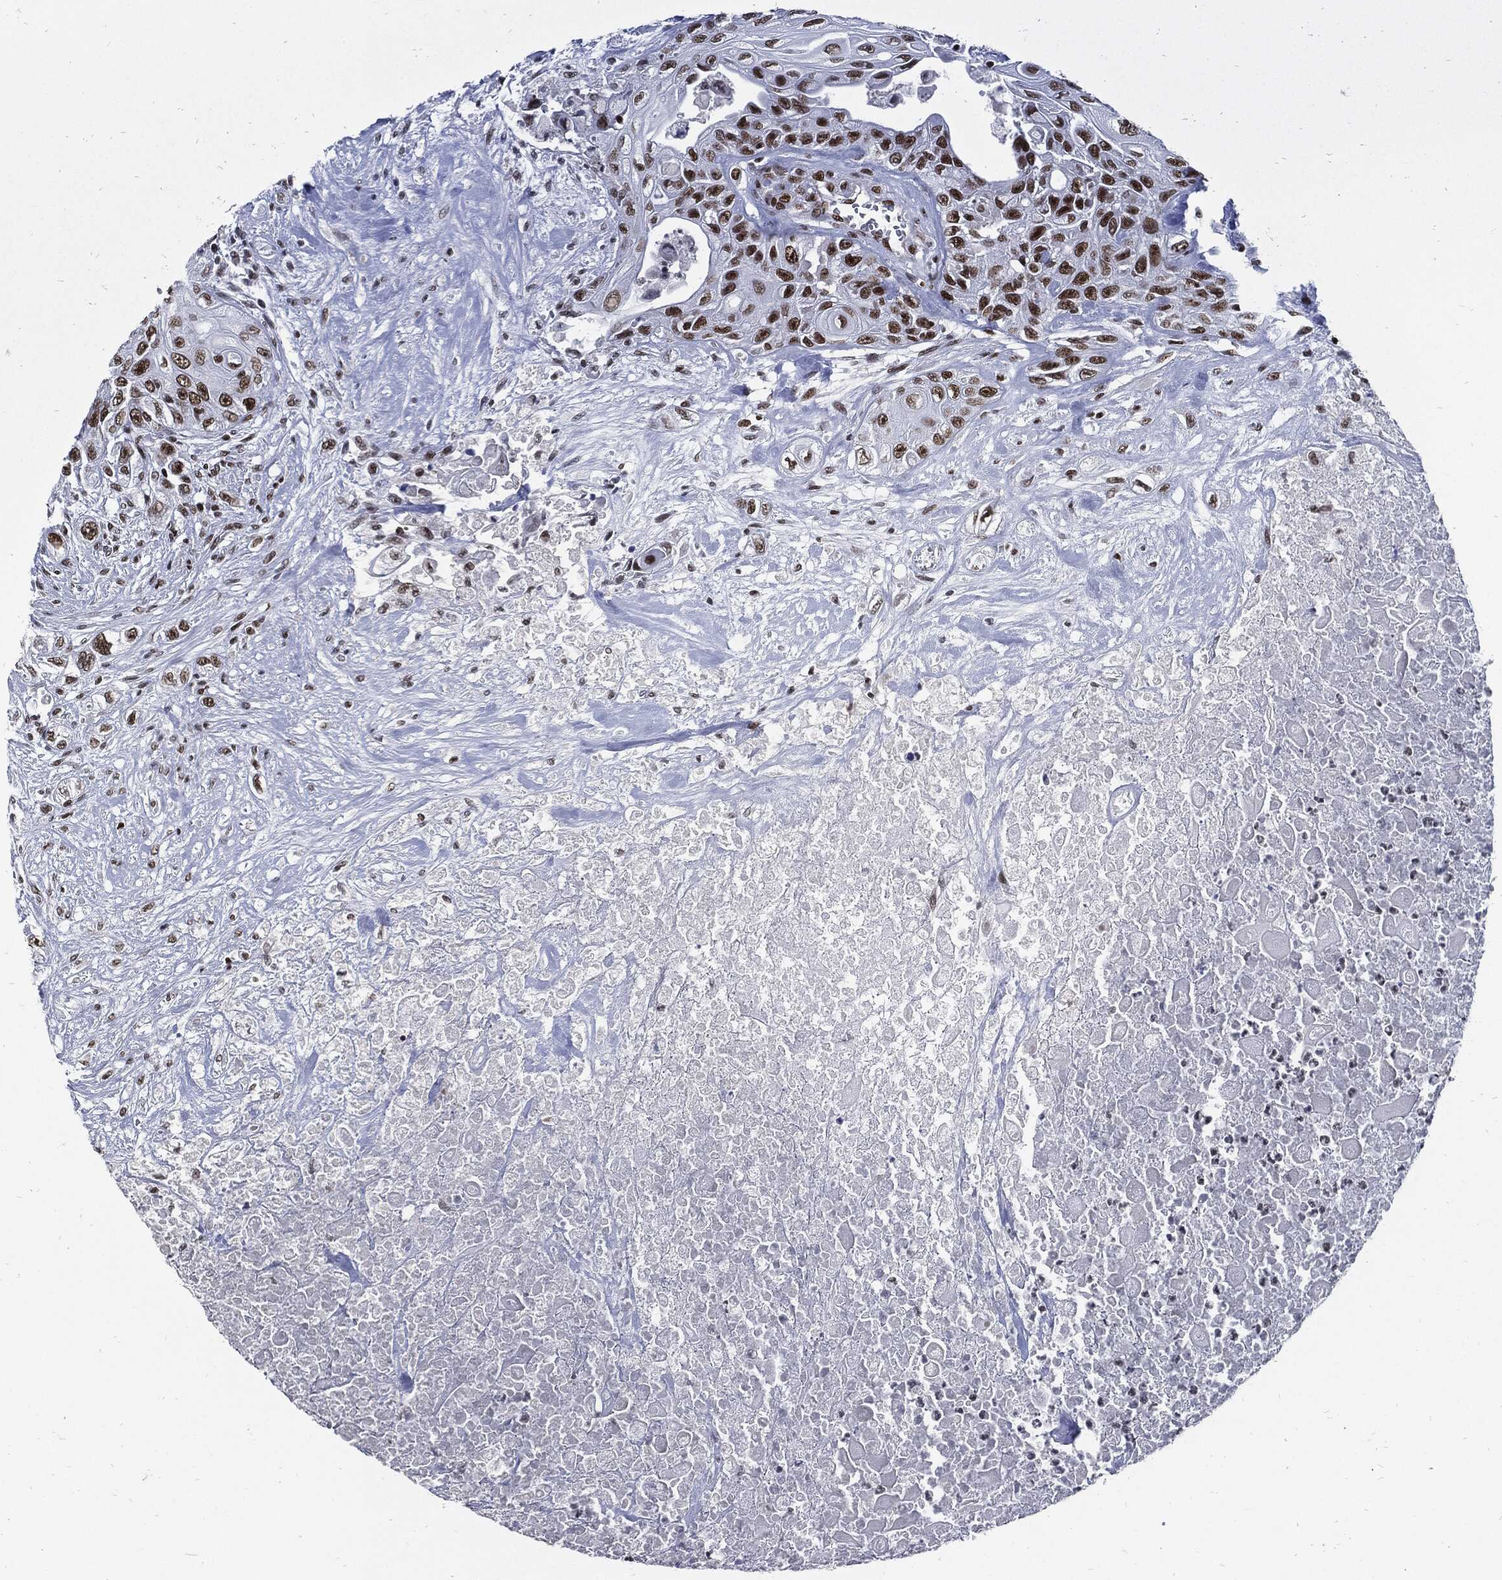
{"staining": {"intensity": "strong", "quantity": ">75%", "location": "nuclear"}, "tissue": "urothelial cancer", "cell_type": "Tumor cells", "image_type": "cancer", "snomed": [{"axis": "morphology", "description": "Urothelial carcinoma, High grade"}, {"axis": "topography", "description": "Urinary bladder"}], "caption": "Strong nuclear protein positivity is appreciated in about >75% of tumor cells in high-grade urothelial carcinoma.", "gene": "TERF2", "patient": {"sex": "female", "age": 56}}